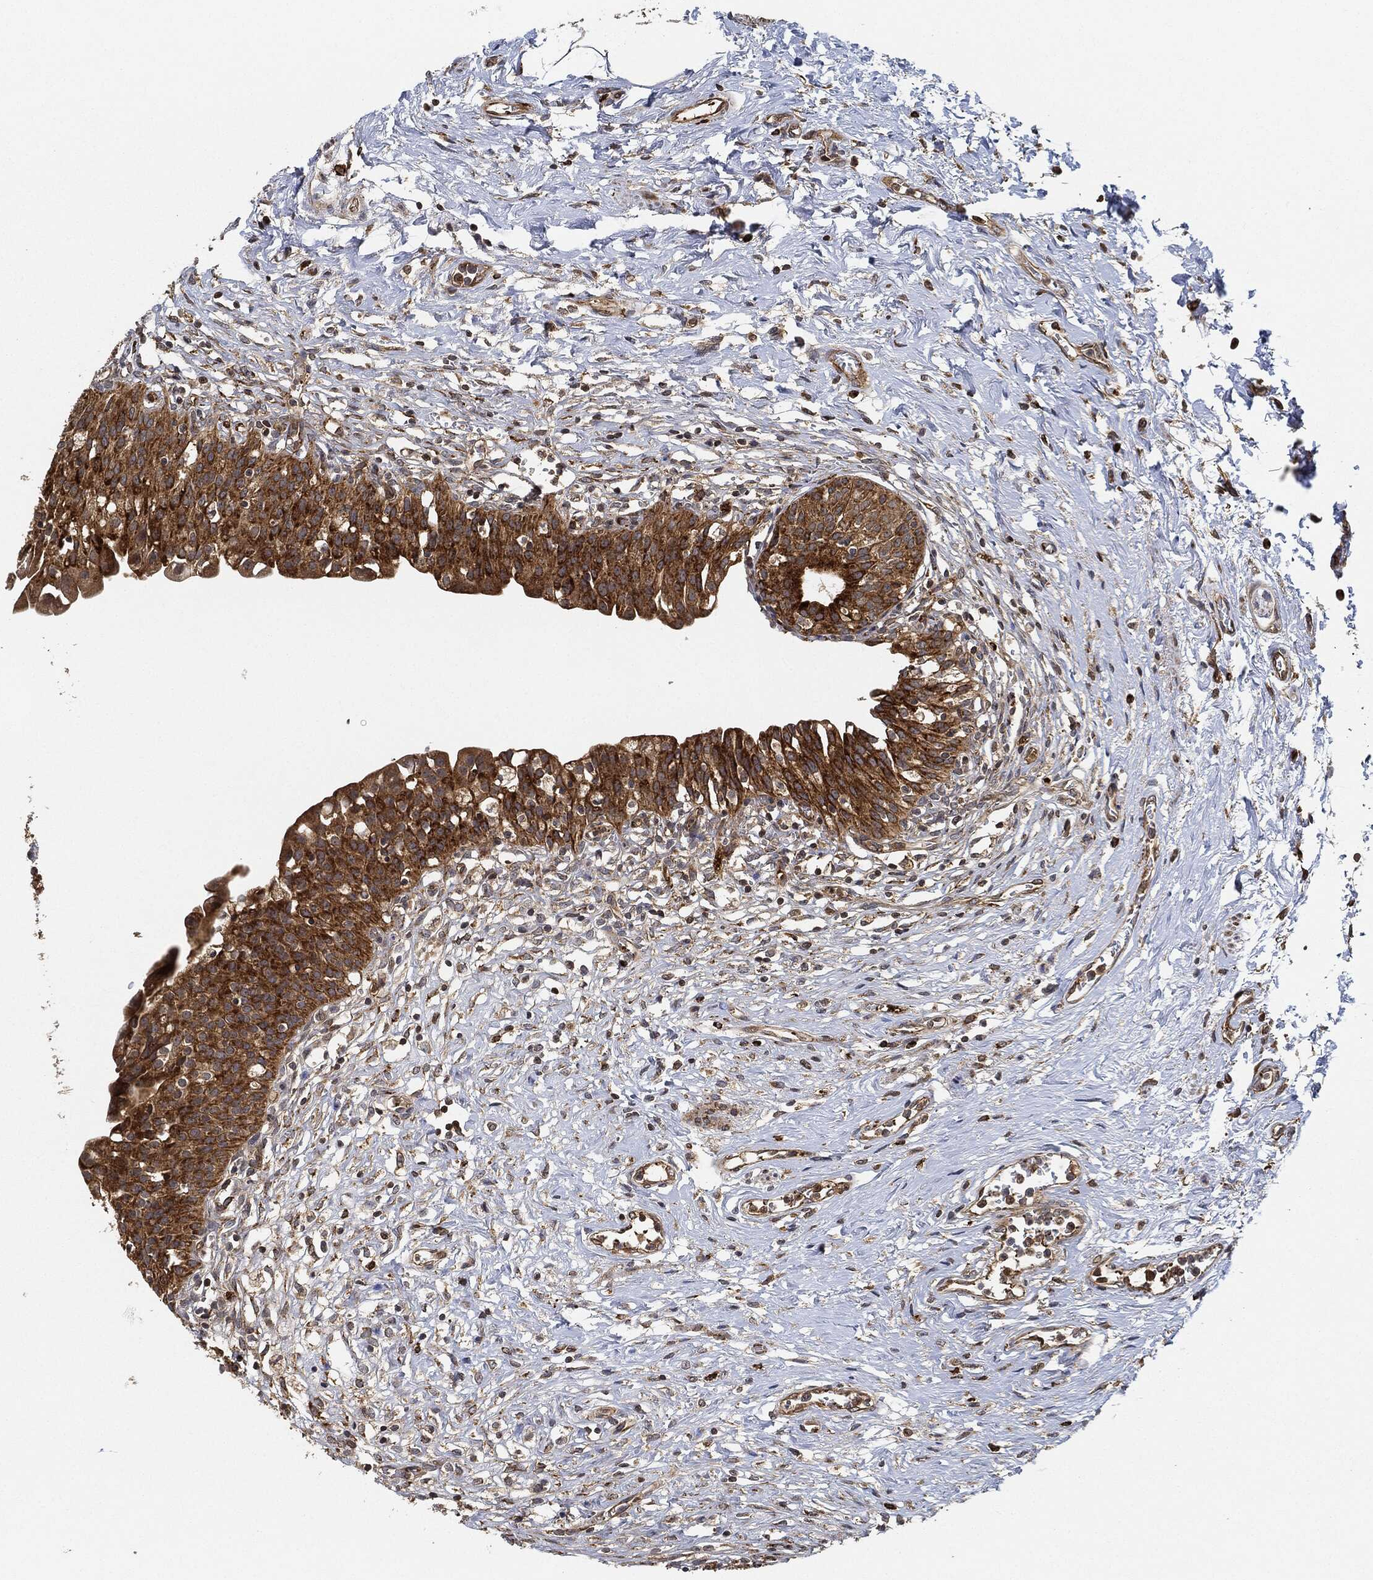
{"staining": {"intensity": "strong", "quantity": "25%-75%", "location": "cytoplasmic/membranous"}, "tissue": "urinary bladder", "cell_type": "Urothelial cells", "image_type": "normal", "snomed": [{"axis": "morphology", "description": "Normal tissue, NOS"}, {"axis": "topography", "description": "Urinary bladder"}], "caption": "The histopathology image displays staining of unremarkable urinary bladder, revealing strong cytoplasmic/membranous protein positivity (brown color) within urothelial cells. Immunohistochemistry stains the protein of interest in brown and the nuclei are stained blue.", "gene": "MAP3K3", "patient": {"sex": "male", "age": 76}}